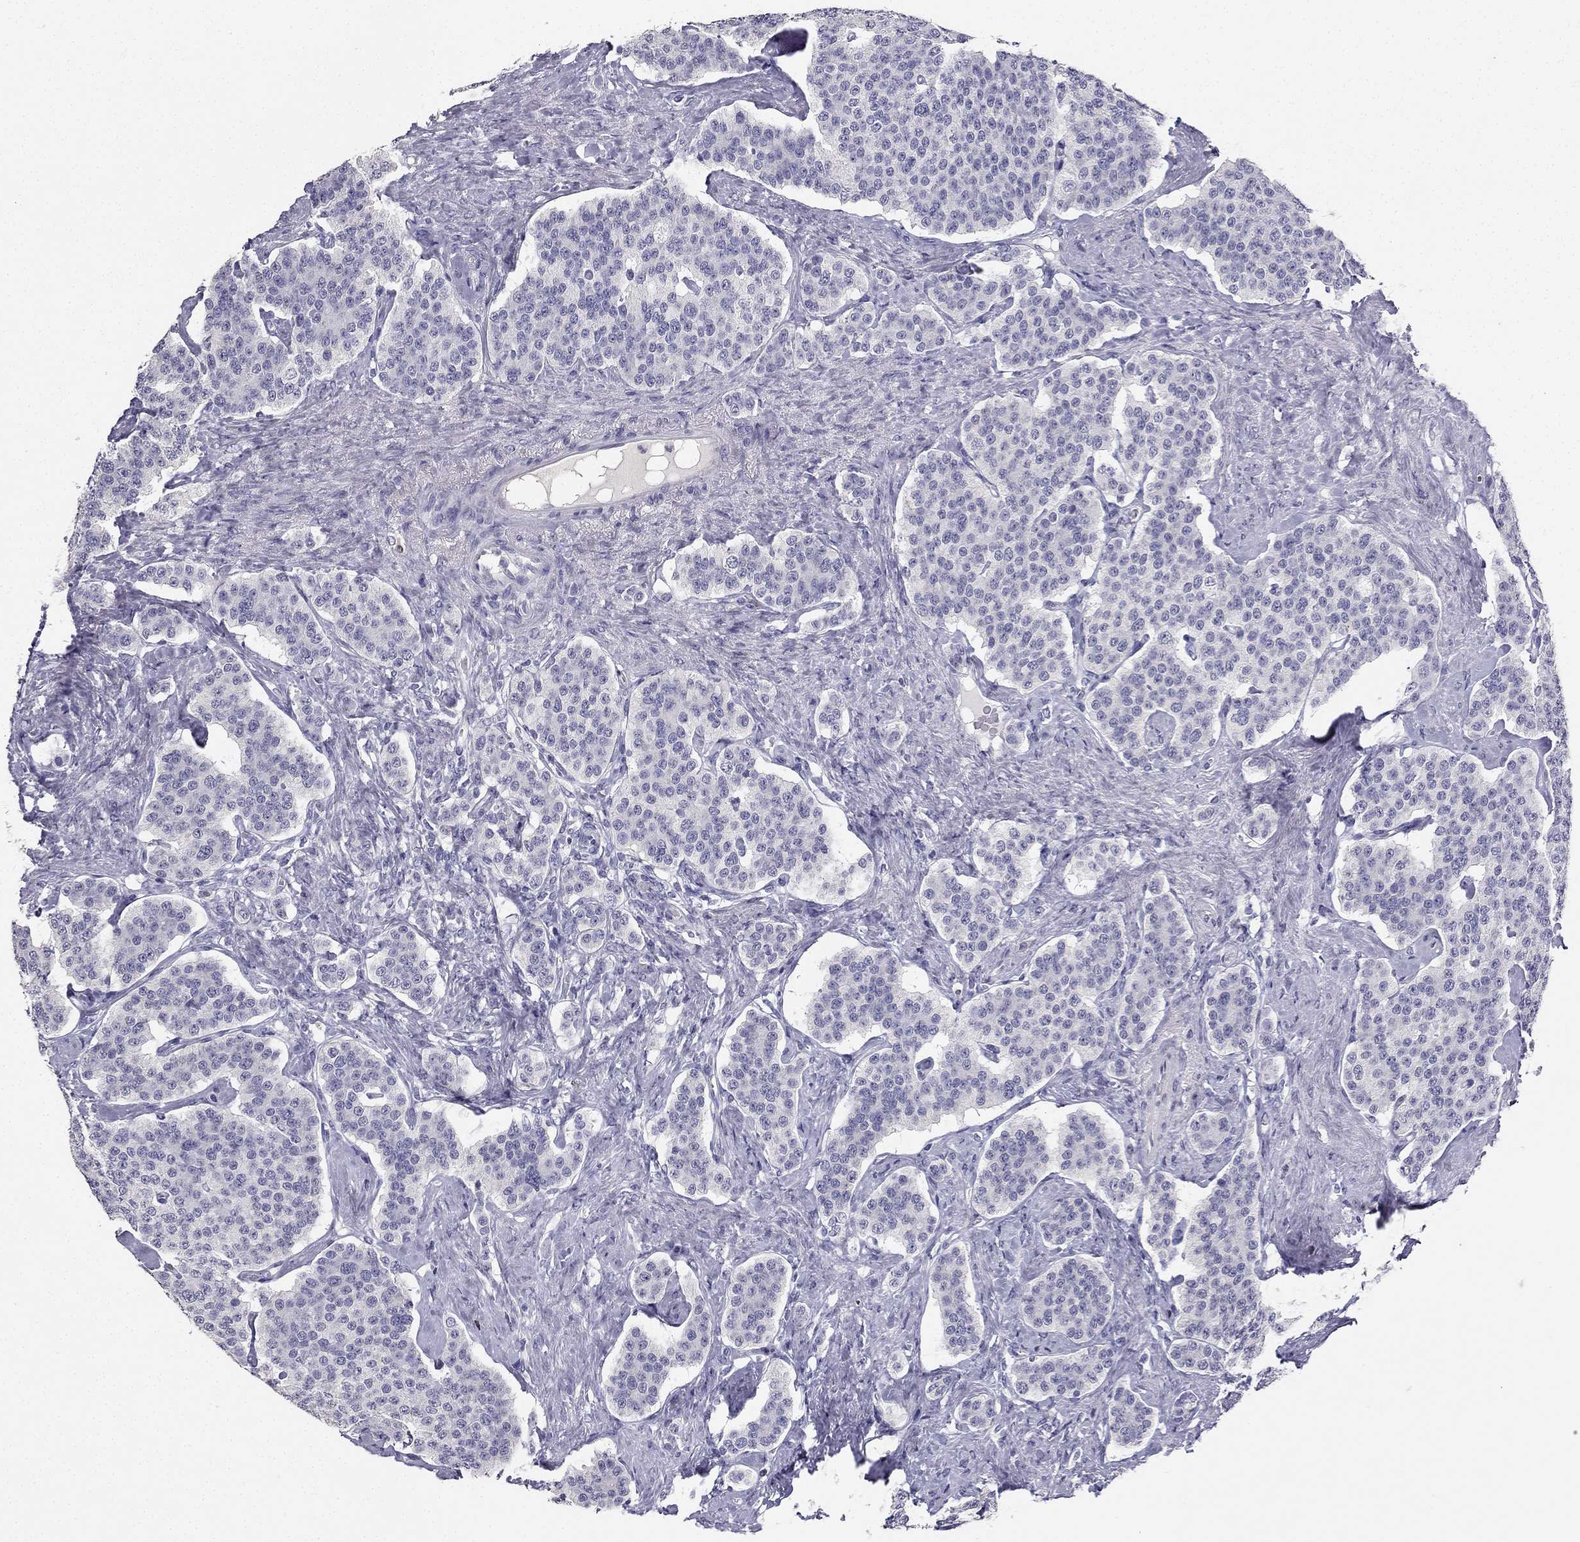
{"staining": {"intensity": "negative", "quantity": "none", "location": "none"}, "tissue": "carcinoid", "cell_type": "Tumor cells", "image_type": "cancer", "snomed": [{"axis": "morphology", "description": "Carcinoid, malignant, NOS"}, {"axis": "topography", "description": "Small intestine"}], "caption": "Immunohistochemical staining of human carcinoid demonstrates no significant staining in tumor cells.", "gene": "CALB2", "patient": {"sex": "female", "age": 58}}